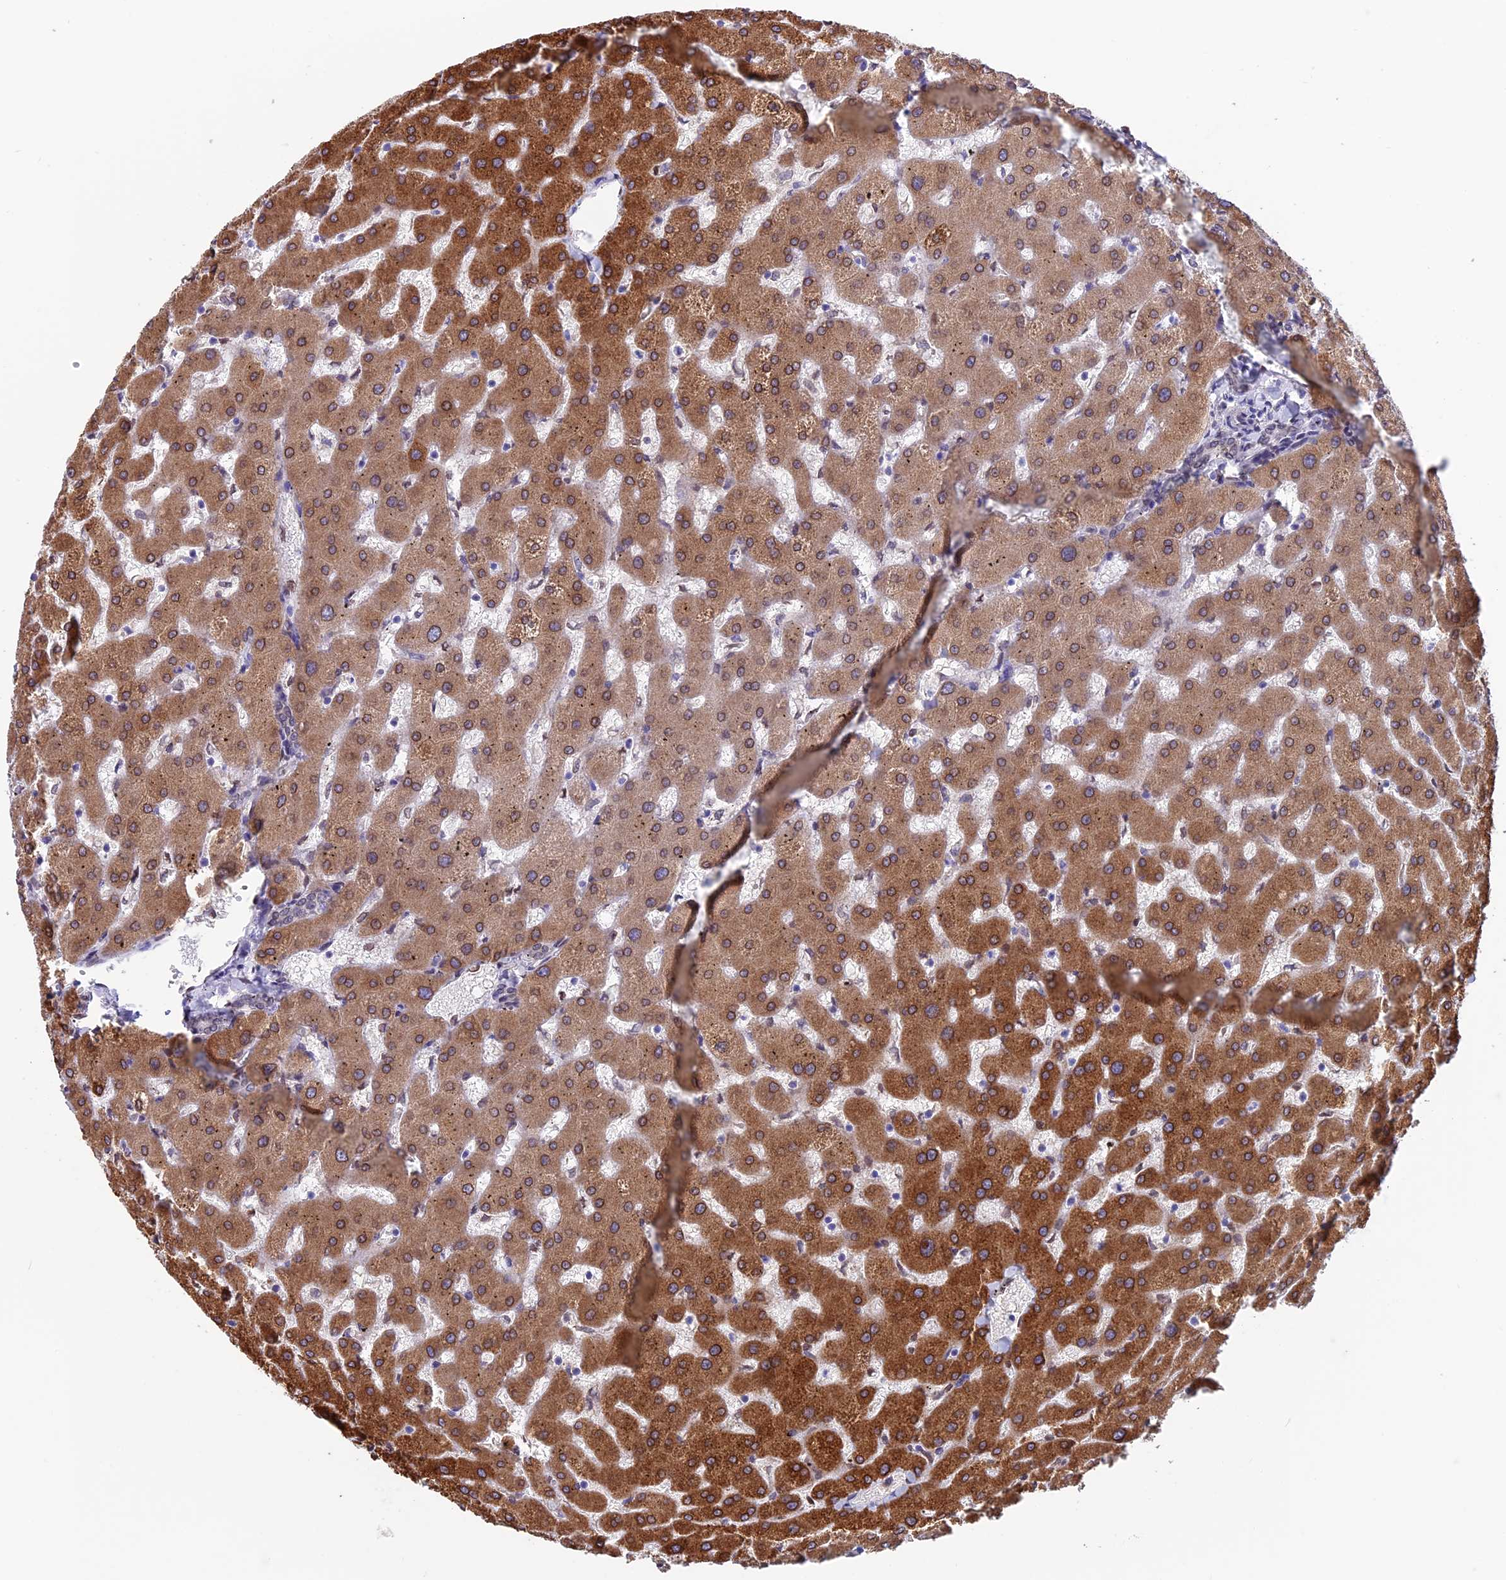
{"staining": {"intensity": "weak", "quantity": ">75%", "location": "cytoplasmic/membranous,nuclear"}, "tissue": "liver", "cell_type": "Cholangiocytes", "image_type": "normal", "snomed": [{"axis": "morphology", "description": "Normal tissue, NOS"}, {"axis": "topography", "description": "Liver"}], "caption": "Immunohistochemical staining of unremarkable liver reveals weak cytoplasmic/membranous,nuclear protein positivity in about >75% of cholangiocytes. (Stains: DAB (3,3'-diaminobenzidine) in brown, nuclei in blue, Microscopy: brightfield microscopy at high magnification).", "gene": "TMPRSS7", "patient": {"sex": "female", "age": 63}}